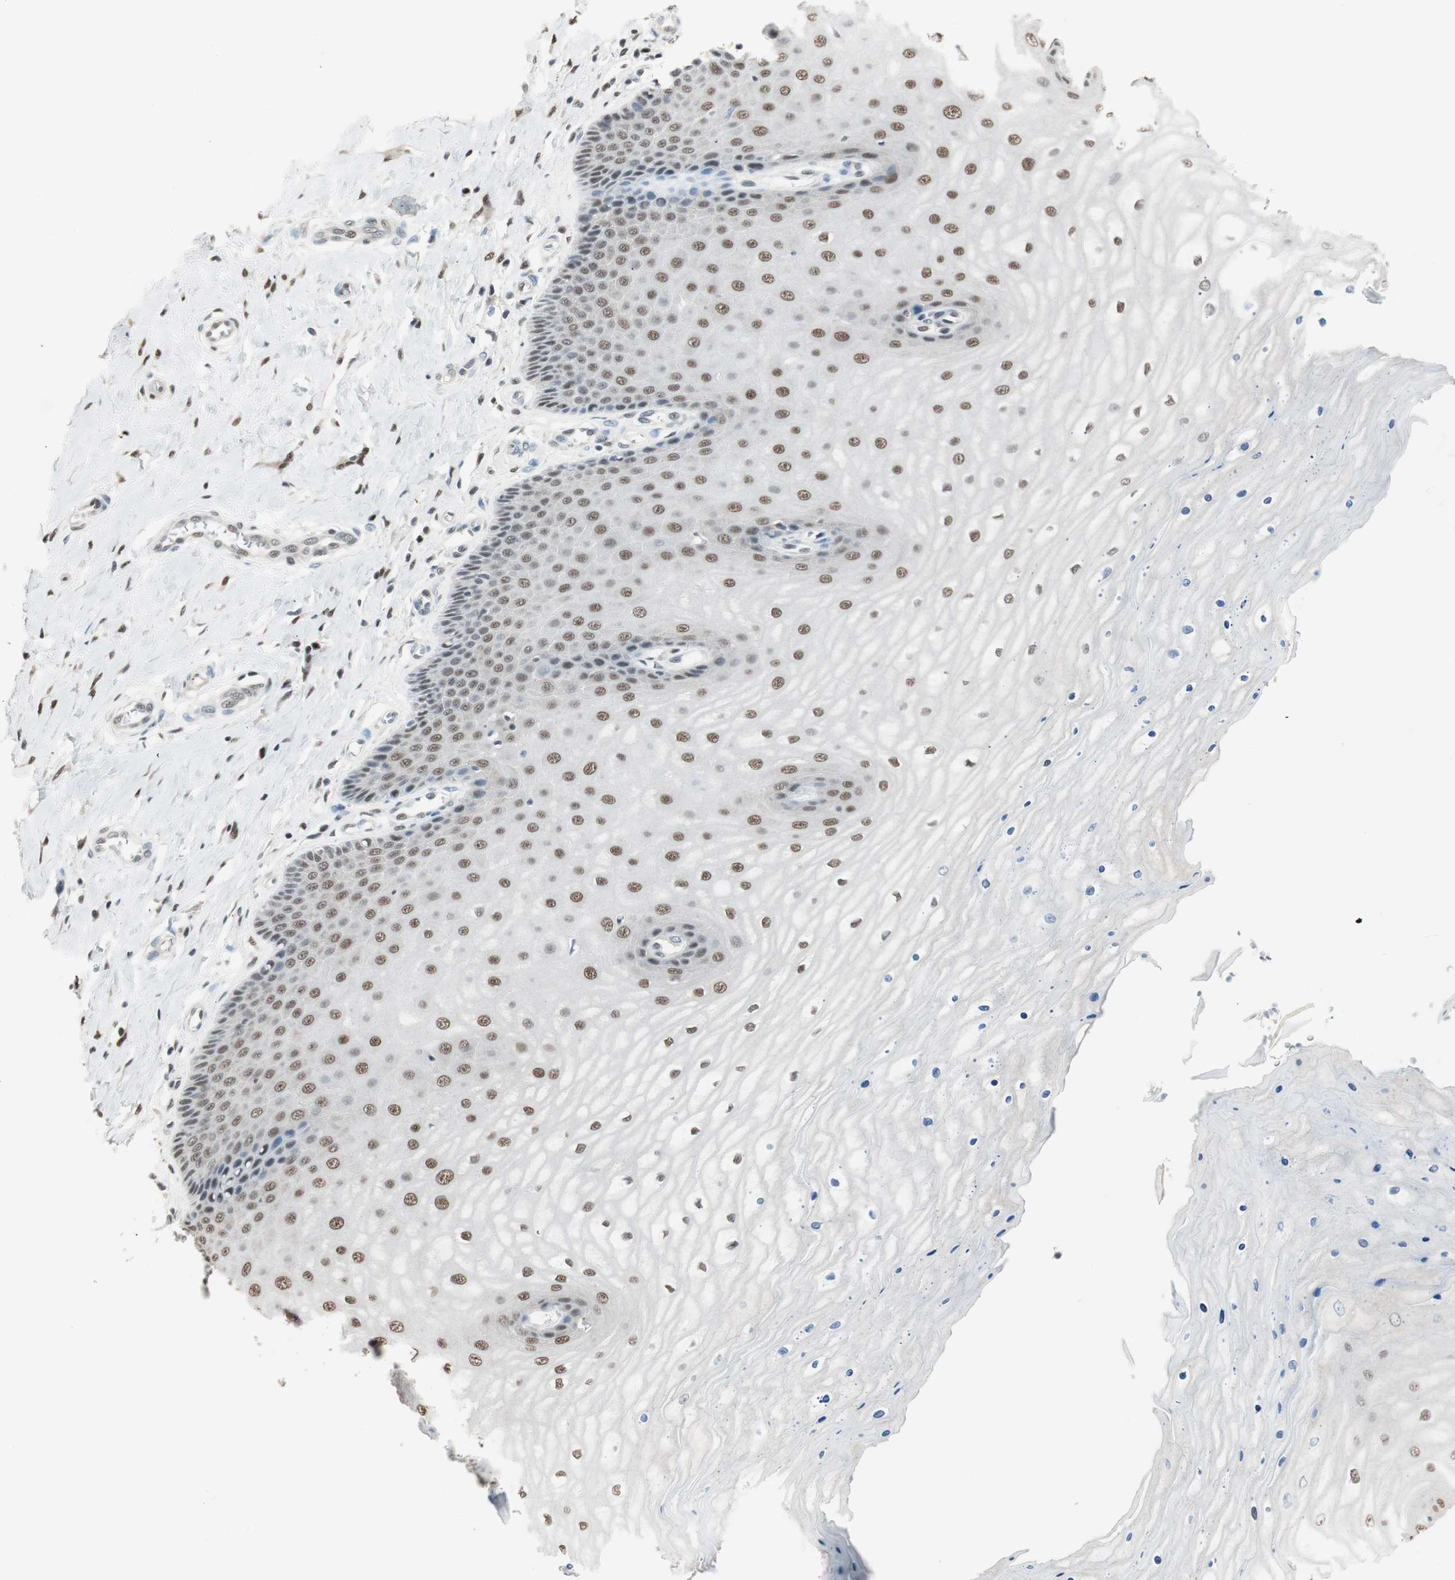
{"staining": {"intensity": "strong", "quantity": ">75%", "location": "nuclear"}, "tissue": "cervix", "cell_type": "Glandular cells", "image_type": "normal", "snomed": [{"axis": "morphology", "description": "Normal tissue, NOS"}, {"axis": "topography", "description": "Cervix"}], "caption": "An immunohistochemistry image of unremarkable tissue is shown. Protein staining in brown labels strong nuclear positivity in cervix within glandular cells.", "gene": "LONP2", "patient": {"sex": "female", "age": 55}}